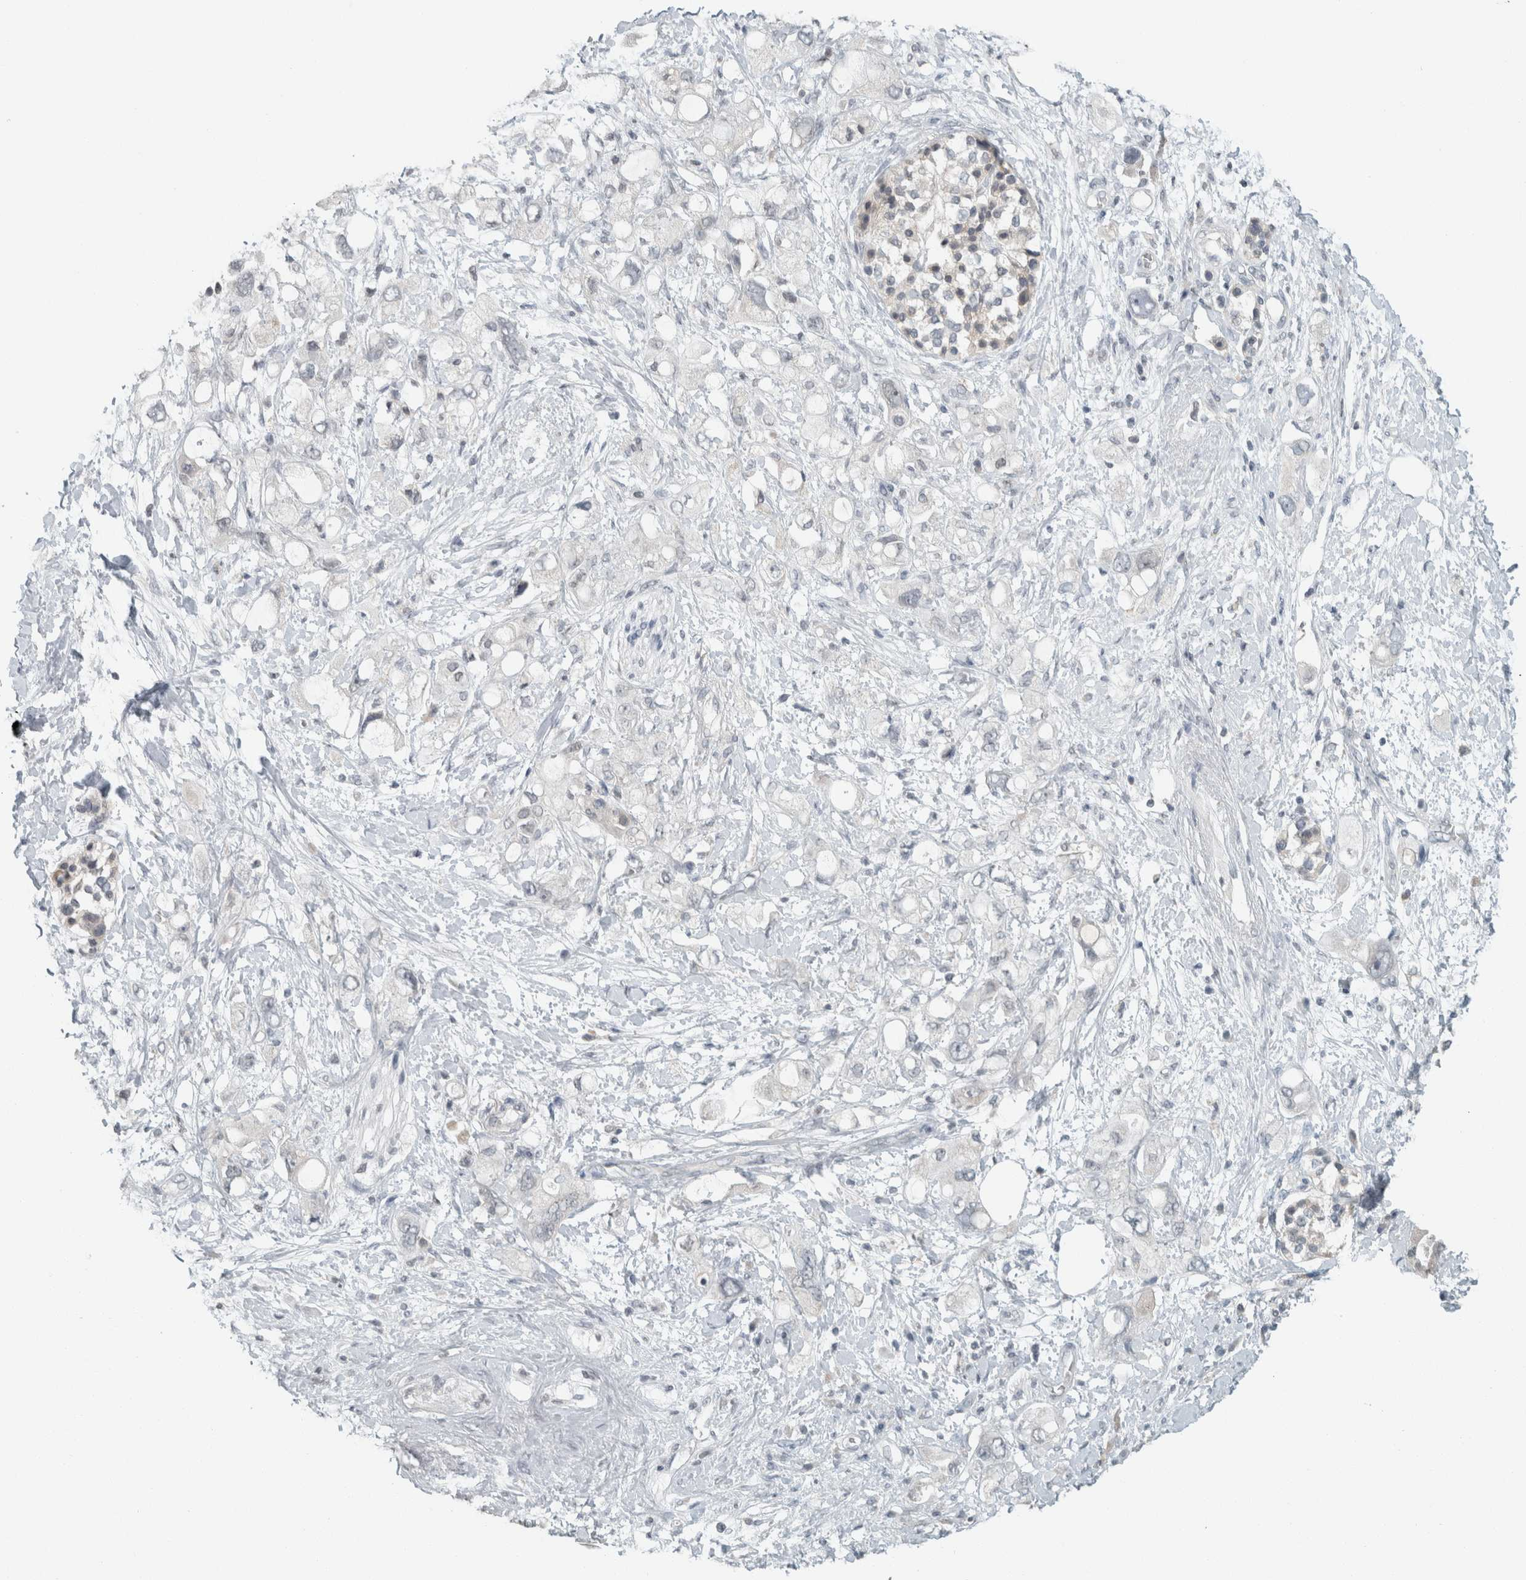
{"staining": {"intensity": "negative", "quantity": "none", "location": "none"}, "tissue": "pancreatic cancer", "cell_type": "Tumor cells", "image_type": "cancer", "snomed": [{"axis": "morphology", "description": "Adenocarcinoma, NOS"}, {"axis": "topography", "description": "Pancreas"}], "caption": "Immunohistochemistry histopathology image of neoplastic tissue: human pancreatic adenocarcinoma stained with DAB reveals no significant protein staining in tumor cells.", "gene": "TRIT1", "patient": {"sex": "female", "age": 56}}